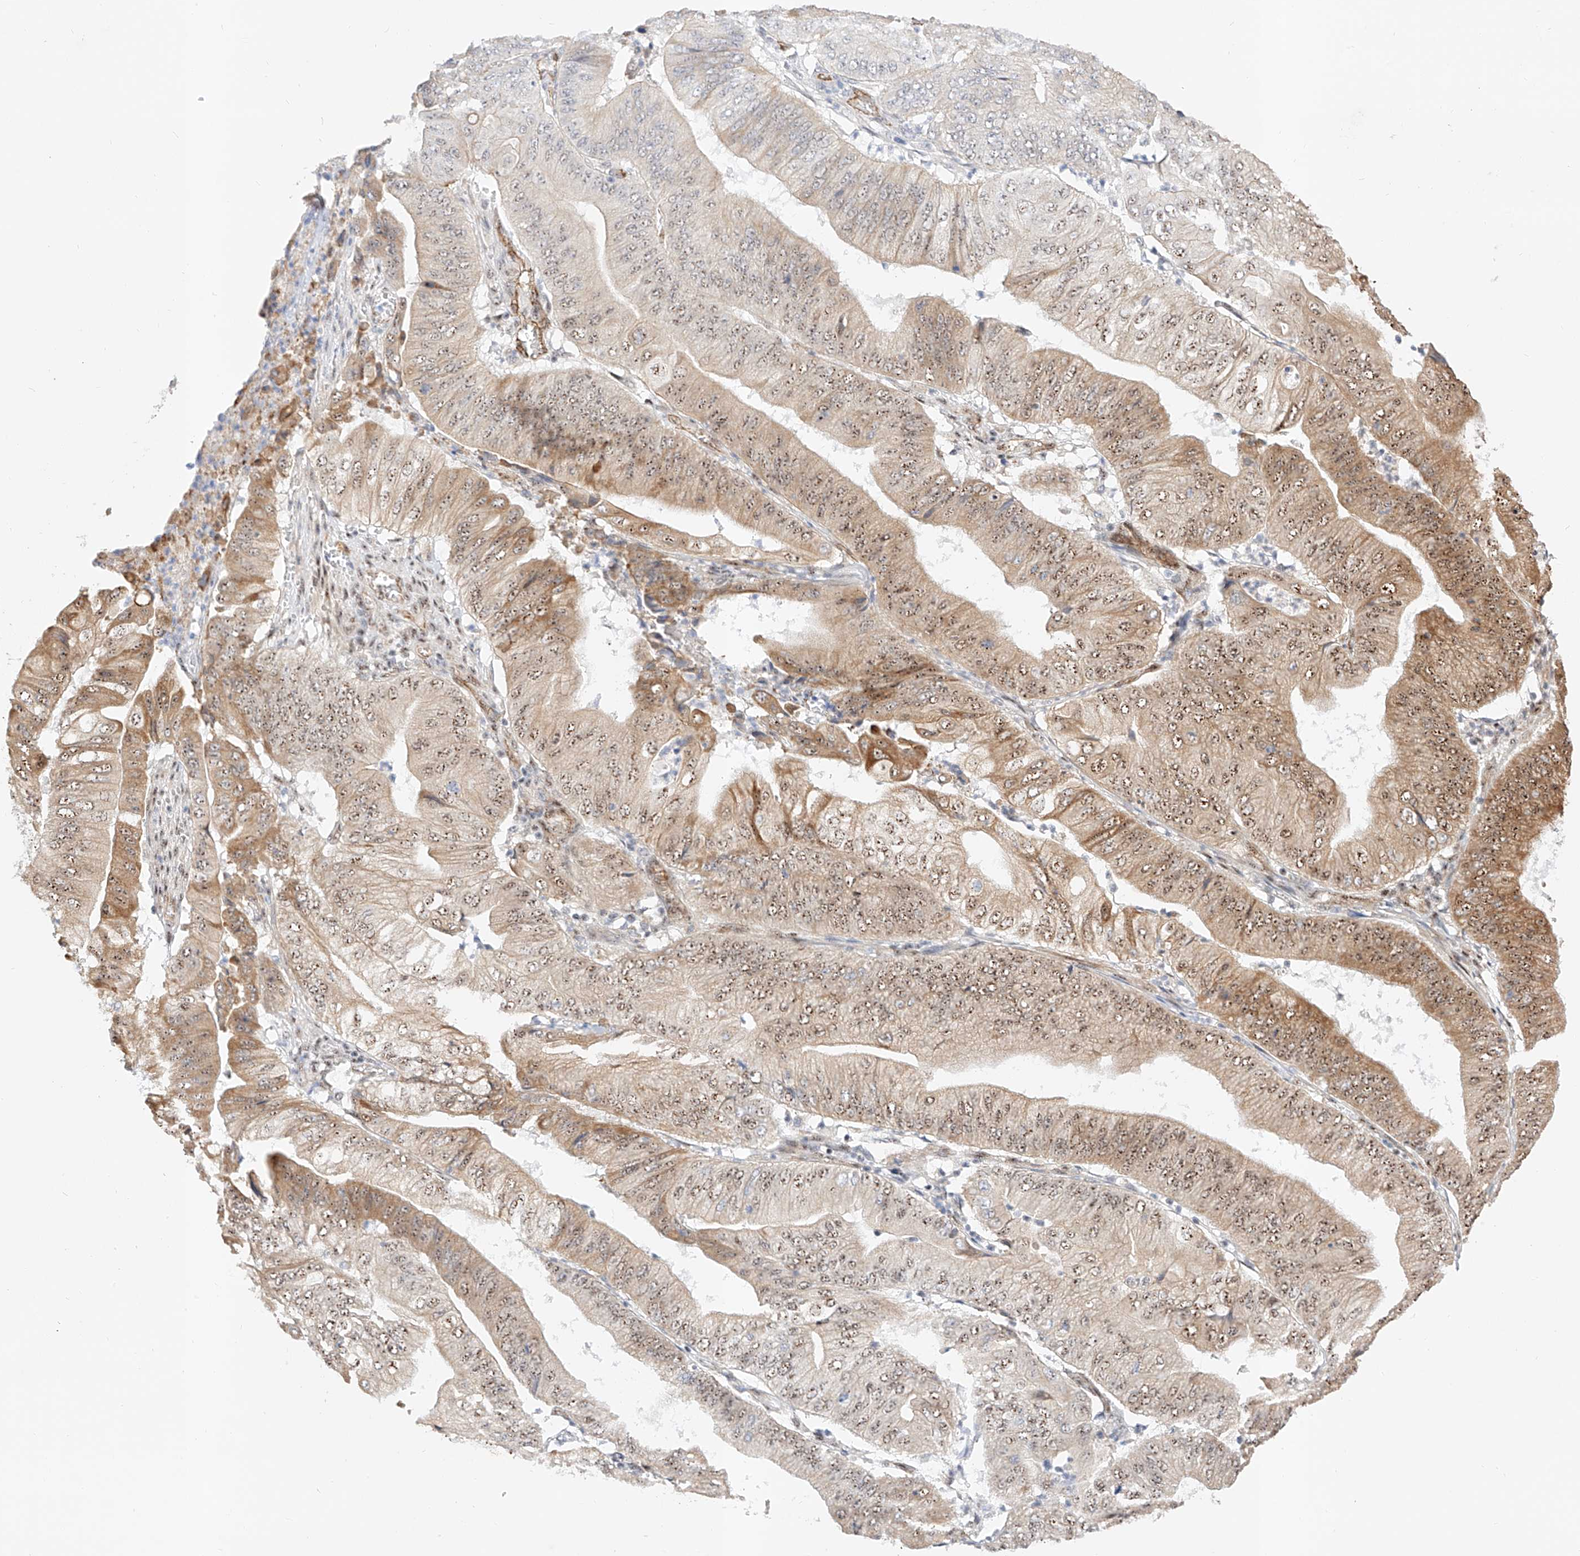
{"staining": {"intensity": "moderate", "quantity": ">75%", "location": "cytoplasmic/membranous,nuclear"}, "tissue": "pancreatic cancer", "cell_type": "Tumor cells", "image_type": "cancer", "snomed": [{"axis": "morphology", "description": "Adenocarcinoma, NOS"}, {"axis": "topography", "description": "Pancreas"}], "caption": "Brown immunohistochemical staining in human pancreatic cancer displays moderate cytoplasmic/membranous and nuclear positivity in about >75% of tumor cells. (Brightfield microscopy of DAB IHC at high magnification).", "gene": "ATXN7L2", "patient": {"sex": "female", "age": 77}}